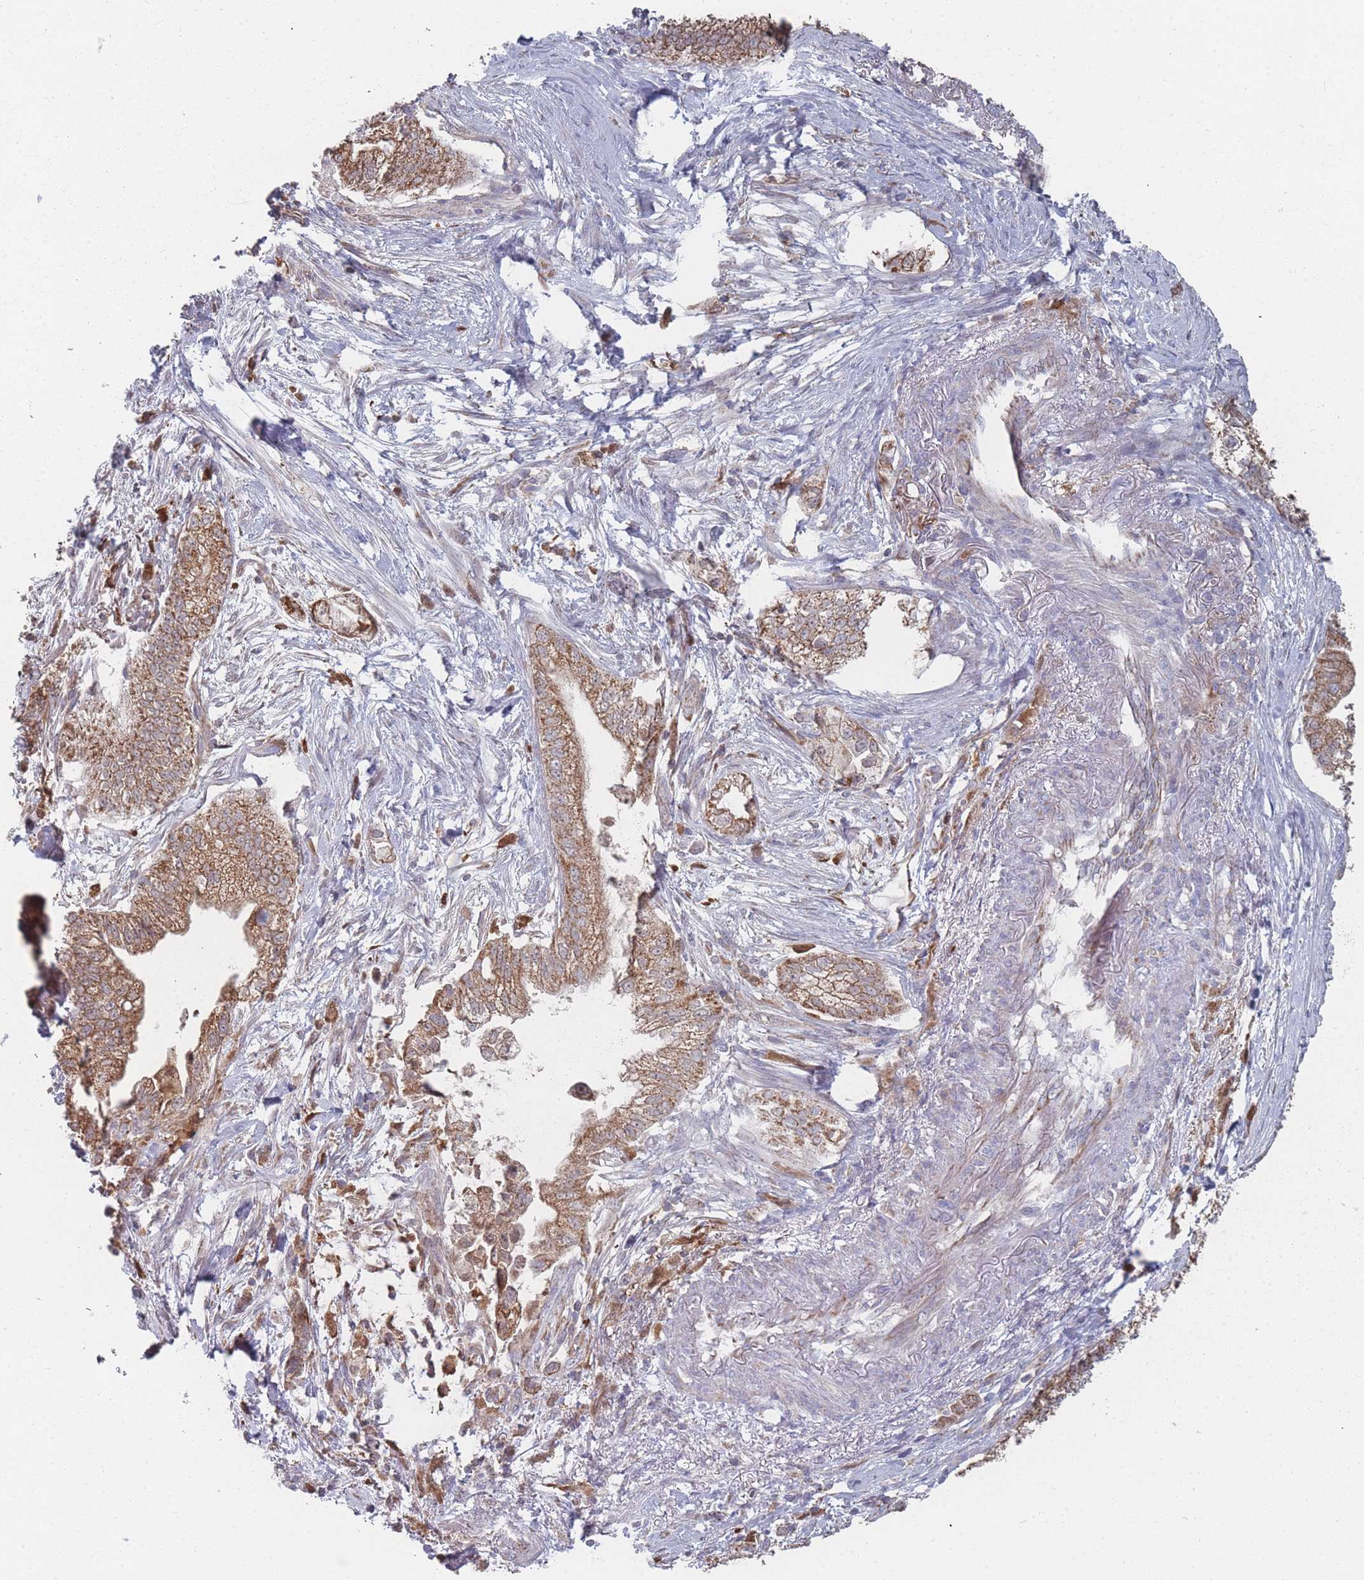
{"staining": {"intensity": "moderate", "quantity": ">75%", "location": "cytoplasmic/membranous"}, "tissue": "pancreatic cancer", "cell_type": "Tumor cells", "image_type": "cancer", "snomed": [{"axis": "morphology", "description": "Adenocarcinoma, NOS"}, {"axis": "topography", "description": "Pancreas"}], "caption": "Immunohistochemical staining of human pancreatic cancer (adenocarcinoma) shows medium levels of moderate cytoplasmic/membranous expression in approximately >75% of tumor cells.", "gene": "PSMB3", "patient": {"sex": "male", "age": 70}}